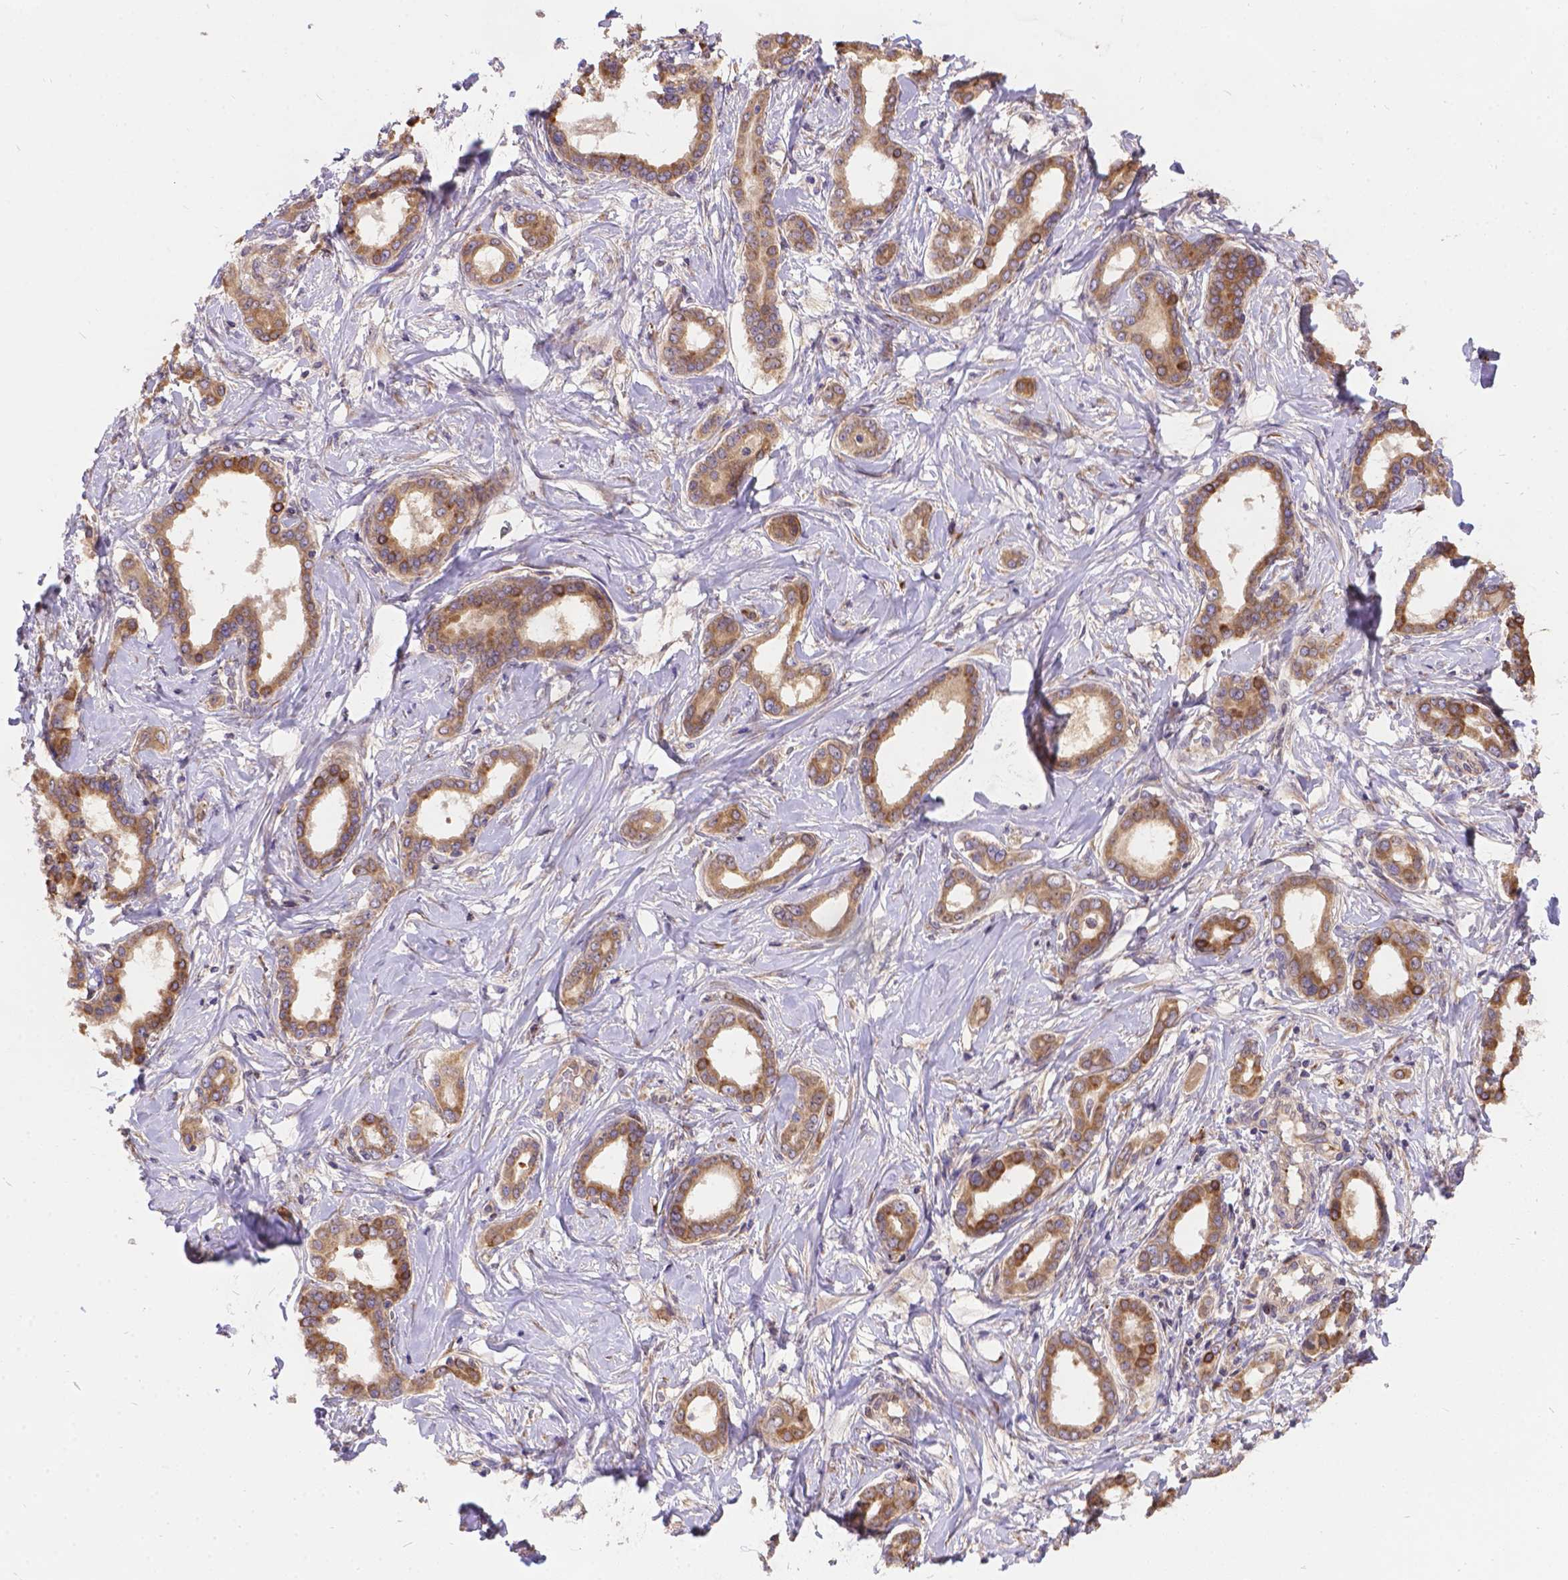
{"staining": {"intensity": "weak", "quantity": ">75%", "location": "cytoplasmic/membranous"}, "tissue": "liver cancer", "cell_type": "Tumor cells", "image_type": "cancer", "snomed": [{"axis": "morphology", "description": "Cholangiocarcinoma"}, {"axis": "topography", "description": "Liver"}], "caption": "A brown stain labels weak cytoplasmic/membranous staining of a protein in human liver cancer (cholangiocarcinoma) tumor cells. (Stains: DAB (3,3'-diaminobenzidine) in brown, nuclei in blue, Microscopy: brightfield microscopy at high magnification).", "gene": "DENND6A", "patient": {"sex": "female", "age": 47}}